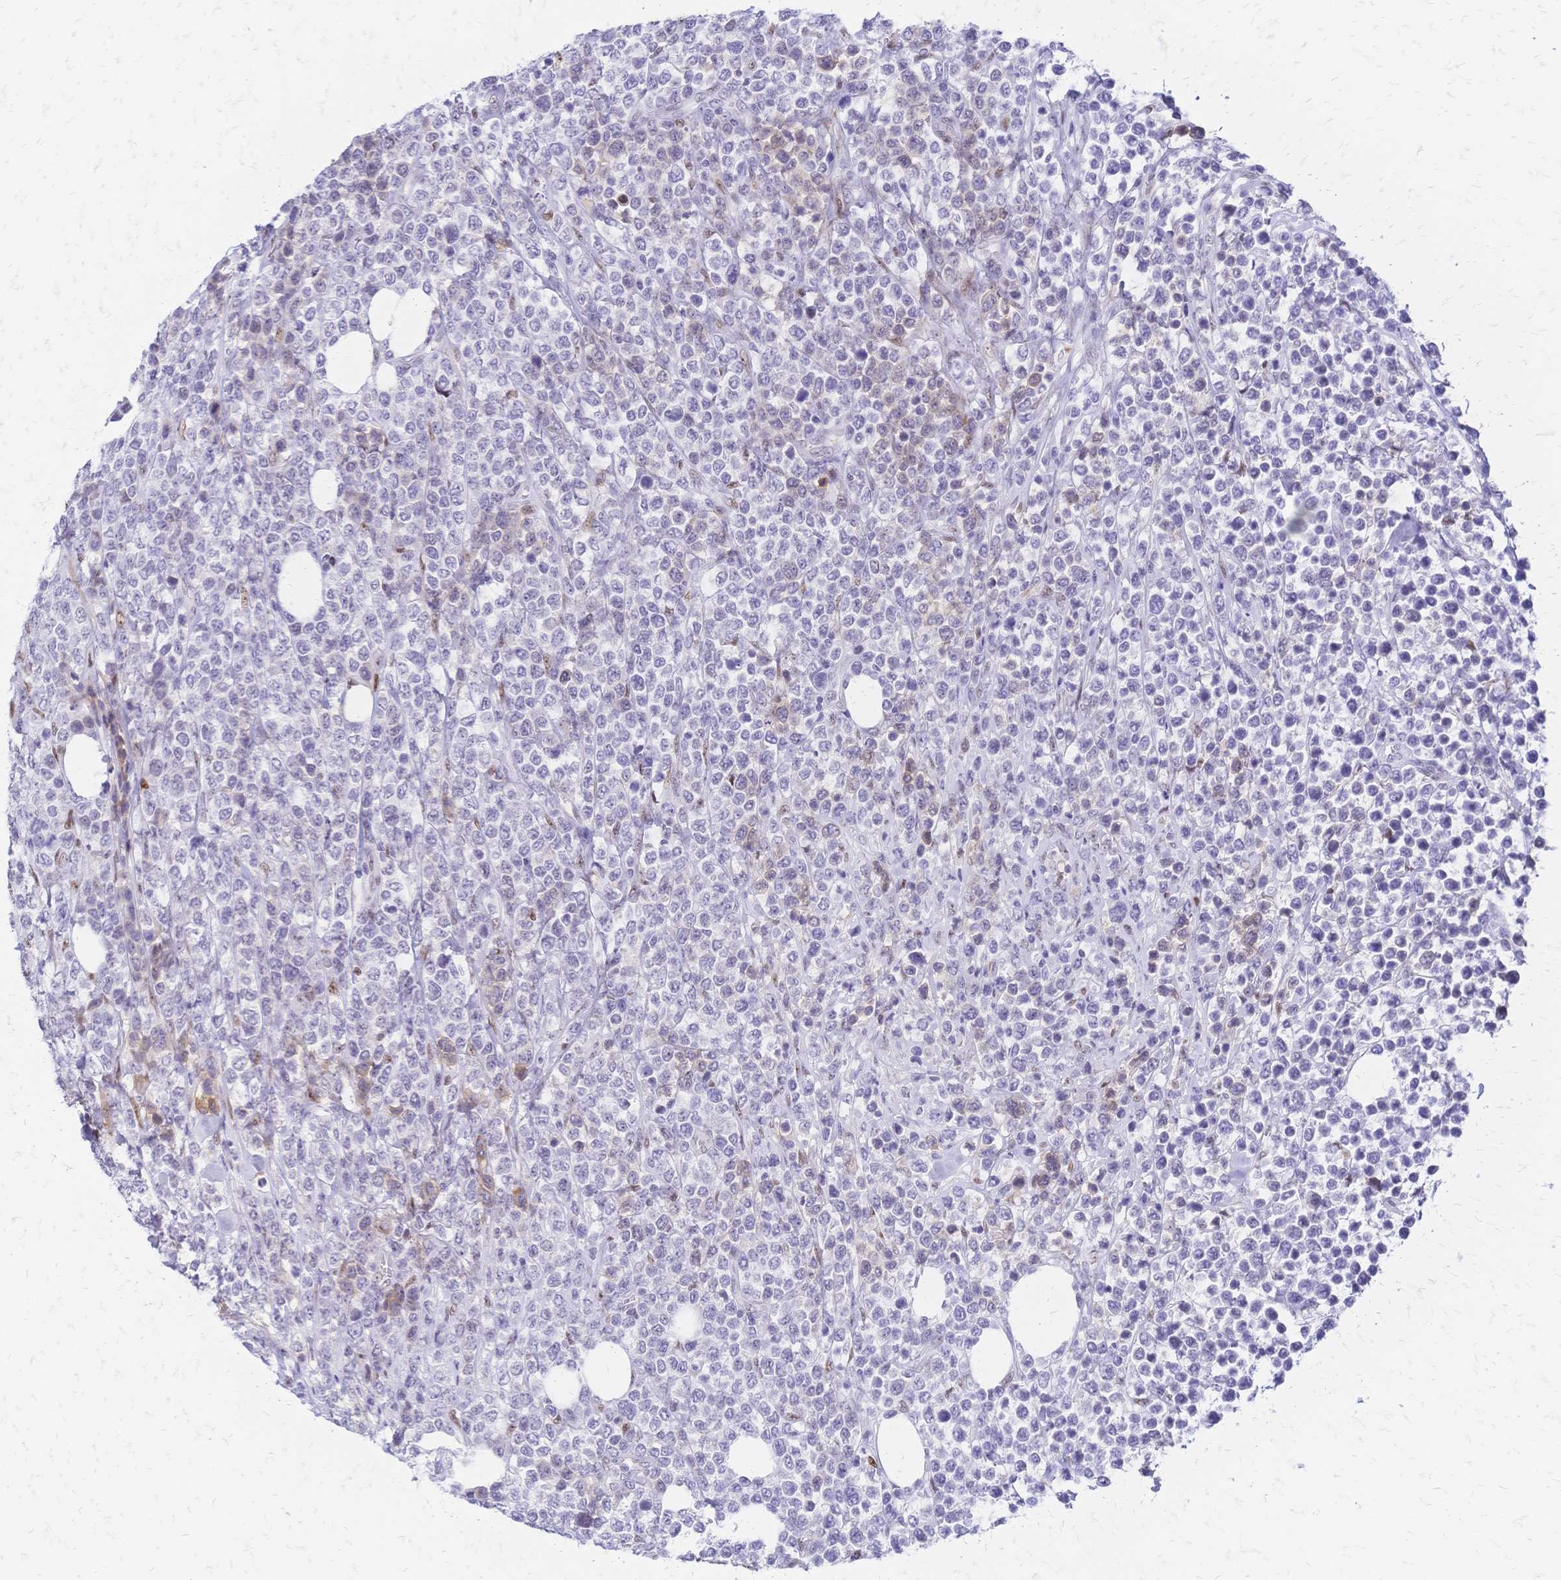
{"staining": {"intensity": "negative", "quantity": "none", "location": "none"}, "tissue": "lymphoma", "cell_type": "Tumor cells", "image_type": "cancer", "snomed": [{"axis": "morphology", "description": "Malignant lymphoma, non-Hodgkin's type, High grade"}, {"axis": "topography", "description": "Soft tissue"}], "caption": "There is no significant staining in tumor cells of lymphoma.", "gene": "NFIC", "patient": {"sex": "female", "age": 56}}